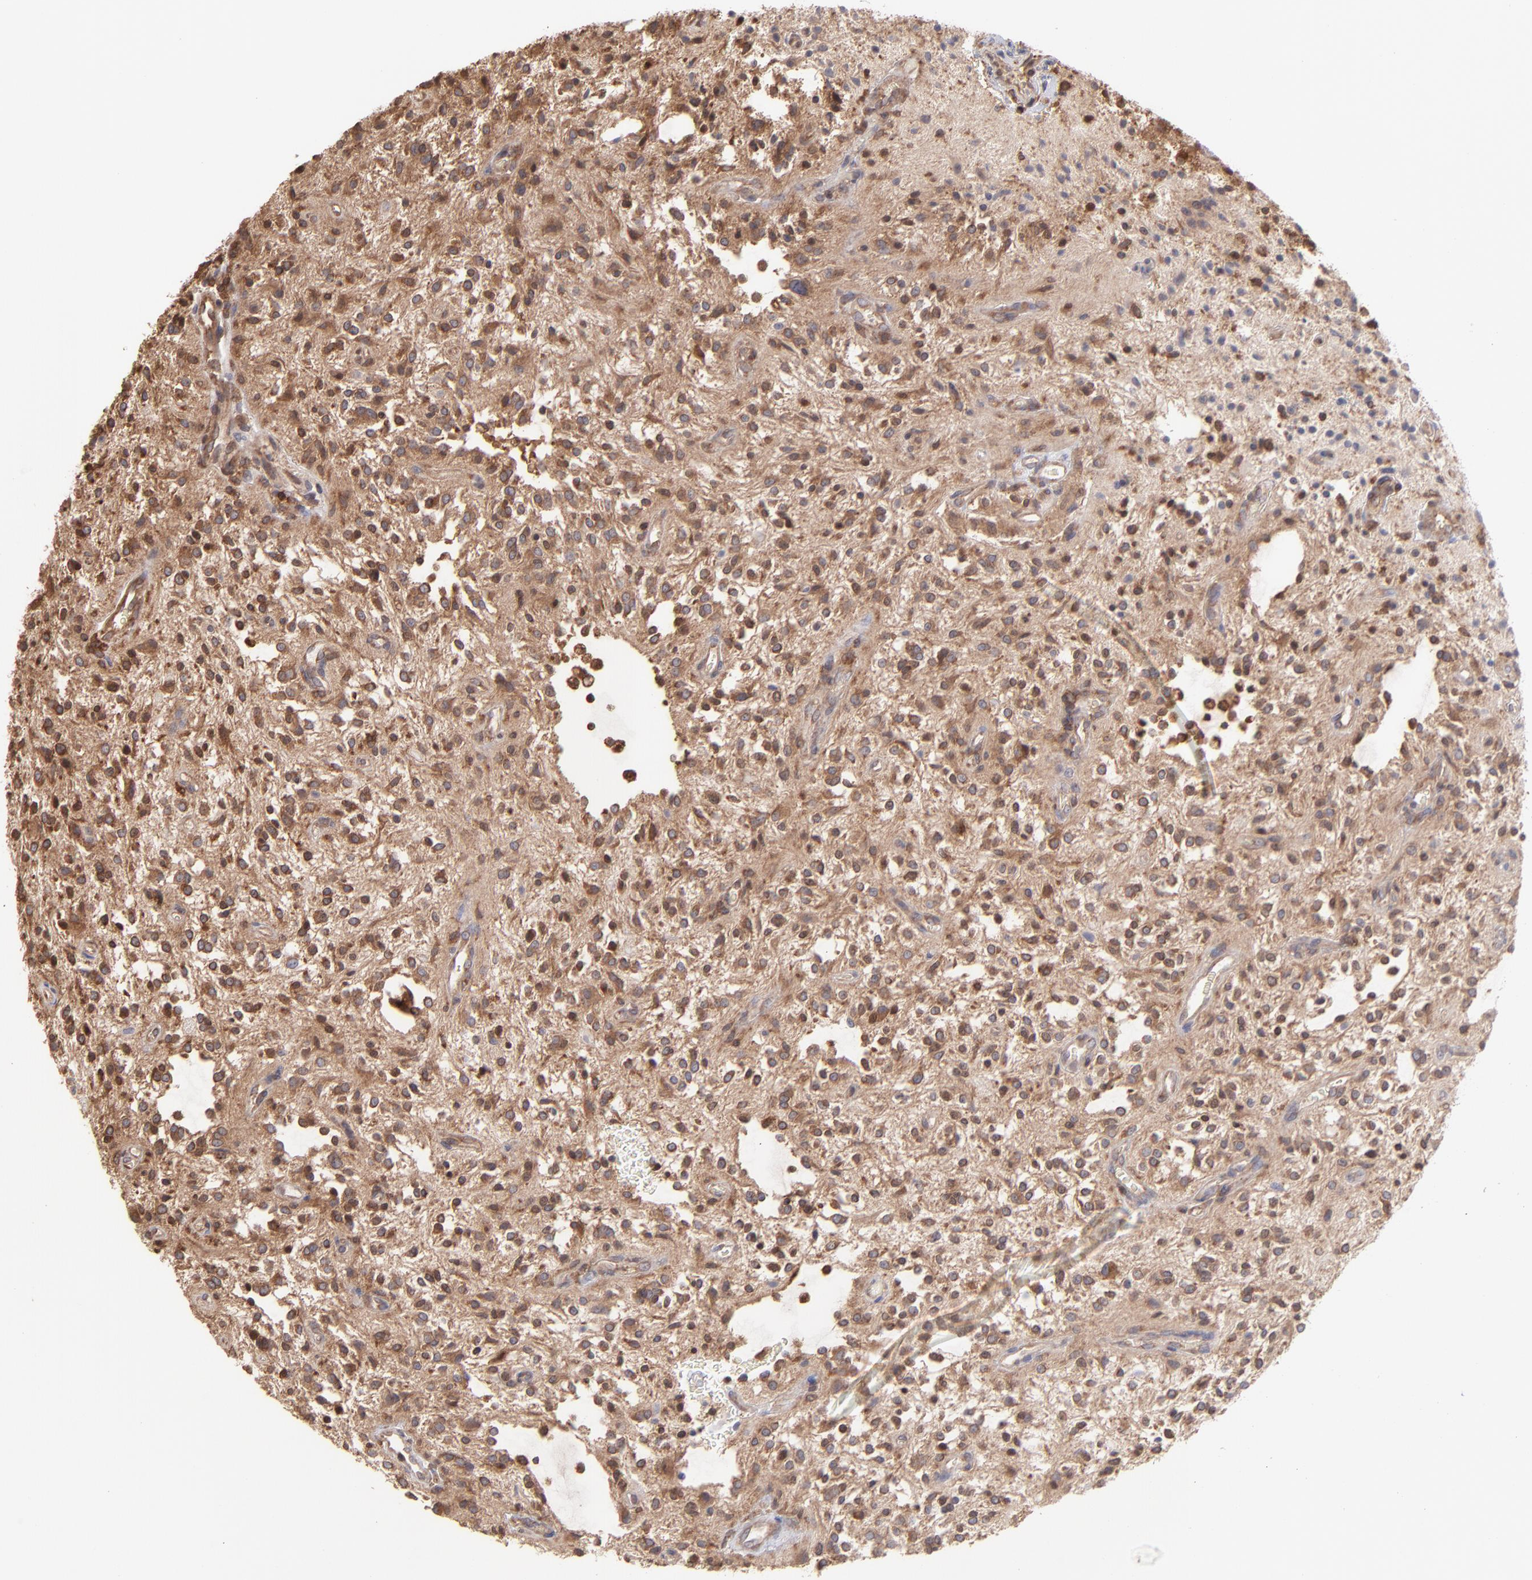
{"staining": {"intensity": "moderate", "quantity": ">75%", "location": "cytoplasmic/membranous"}, "tissue": "glioma", "cell_type": "Tumor cells", "image_type": "cancer", "snomed": [{"axis": "morphology", "description": "Glioma, malignant, NOS"}, {"axis": "topography", "description": "Cerebellum"}], "caption": "IHC photomicrograph of glioma stained for a protein (brown), which displays medium levels of moderate cytoplasmic/membranous positivity in about >75% of tumor cells.", "gene": "MAPRE1", "patient": {"sex": "female", "age": 10}}